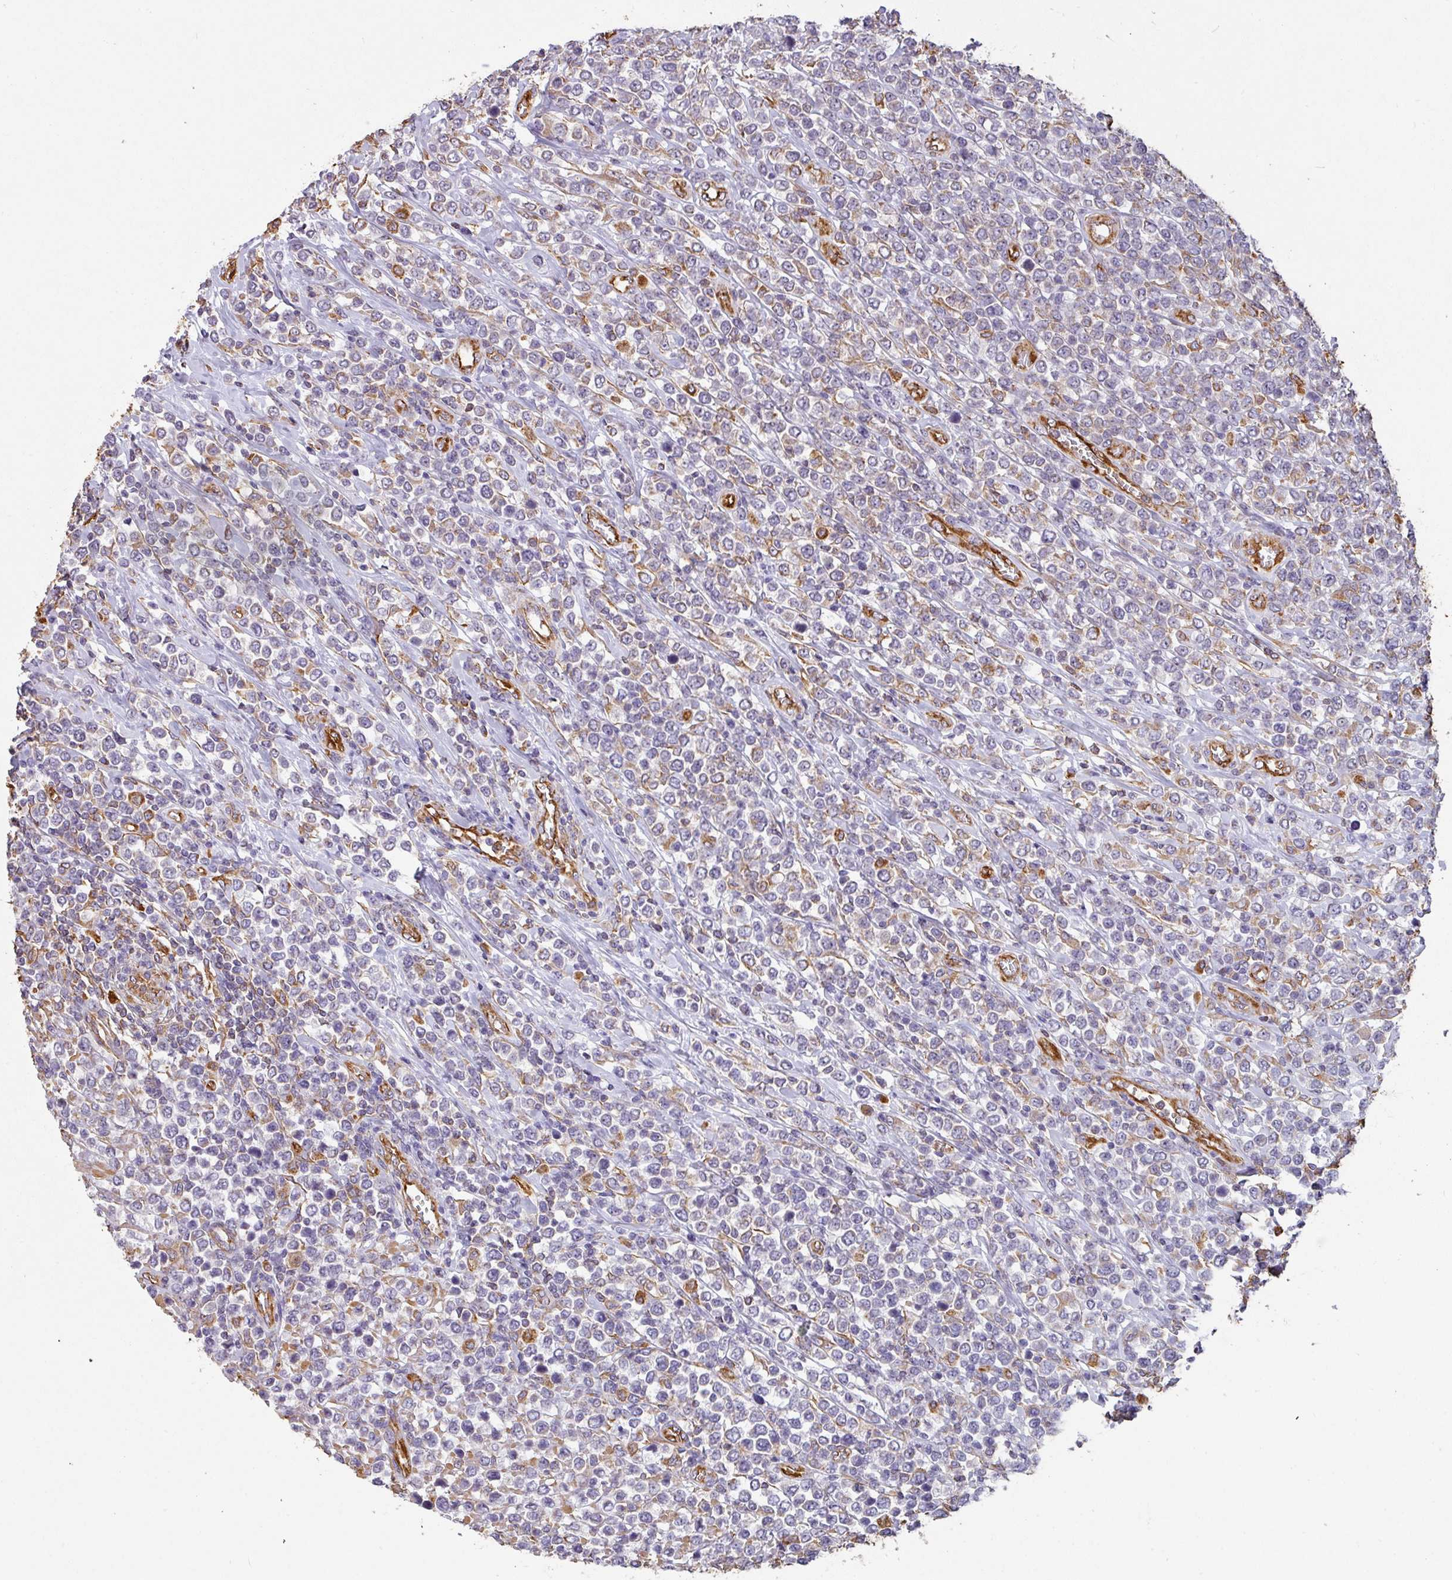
{"staining": {"intensity": "weak", "quantity": "<25%", "location": "cytoplasmic/membranous"}, "tissue": "lymphoma", "cell_type": "Tumor cells", "image_type": "cancer", "snomed": [{"axis": "morphology", "description": "Malignant lymphoma, non-Hodgkin's type, High grade"}, {"axis": "topography", "description": "Soft tissue"}], "caption": "The immunohistochemistry histopathology image has no significant staining in tumor cells of lymphoma tissue.", "gene": "ZNF280C", "patient": {"sex": "female", "age": 56}}